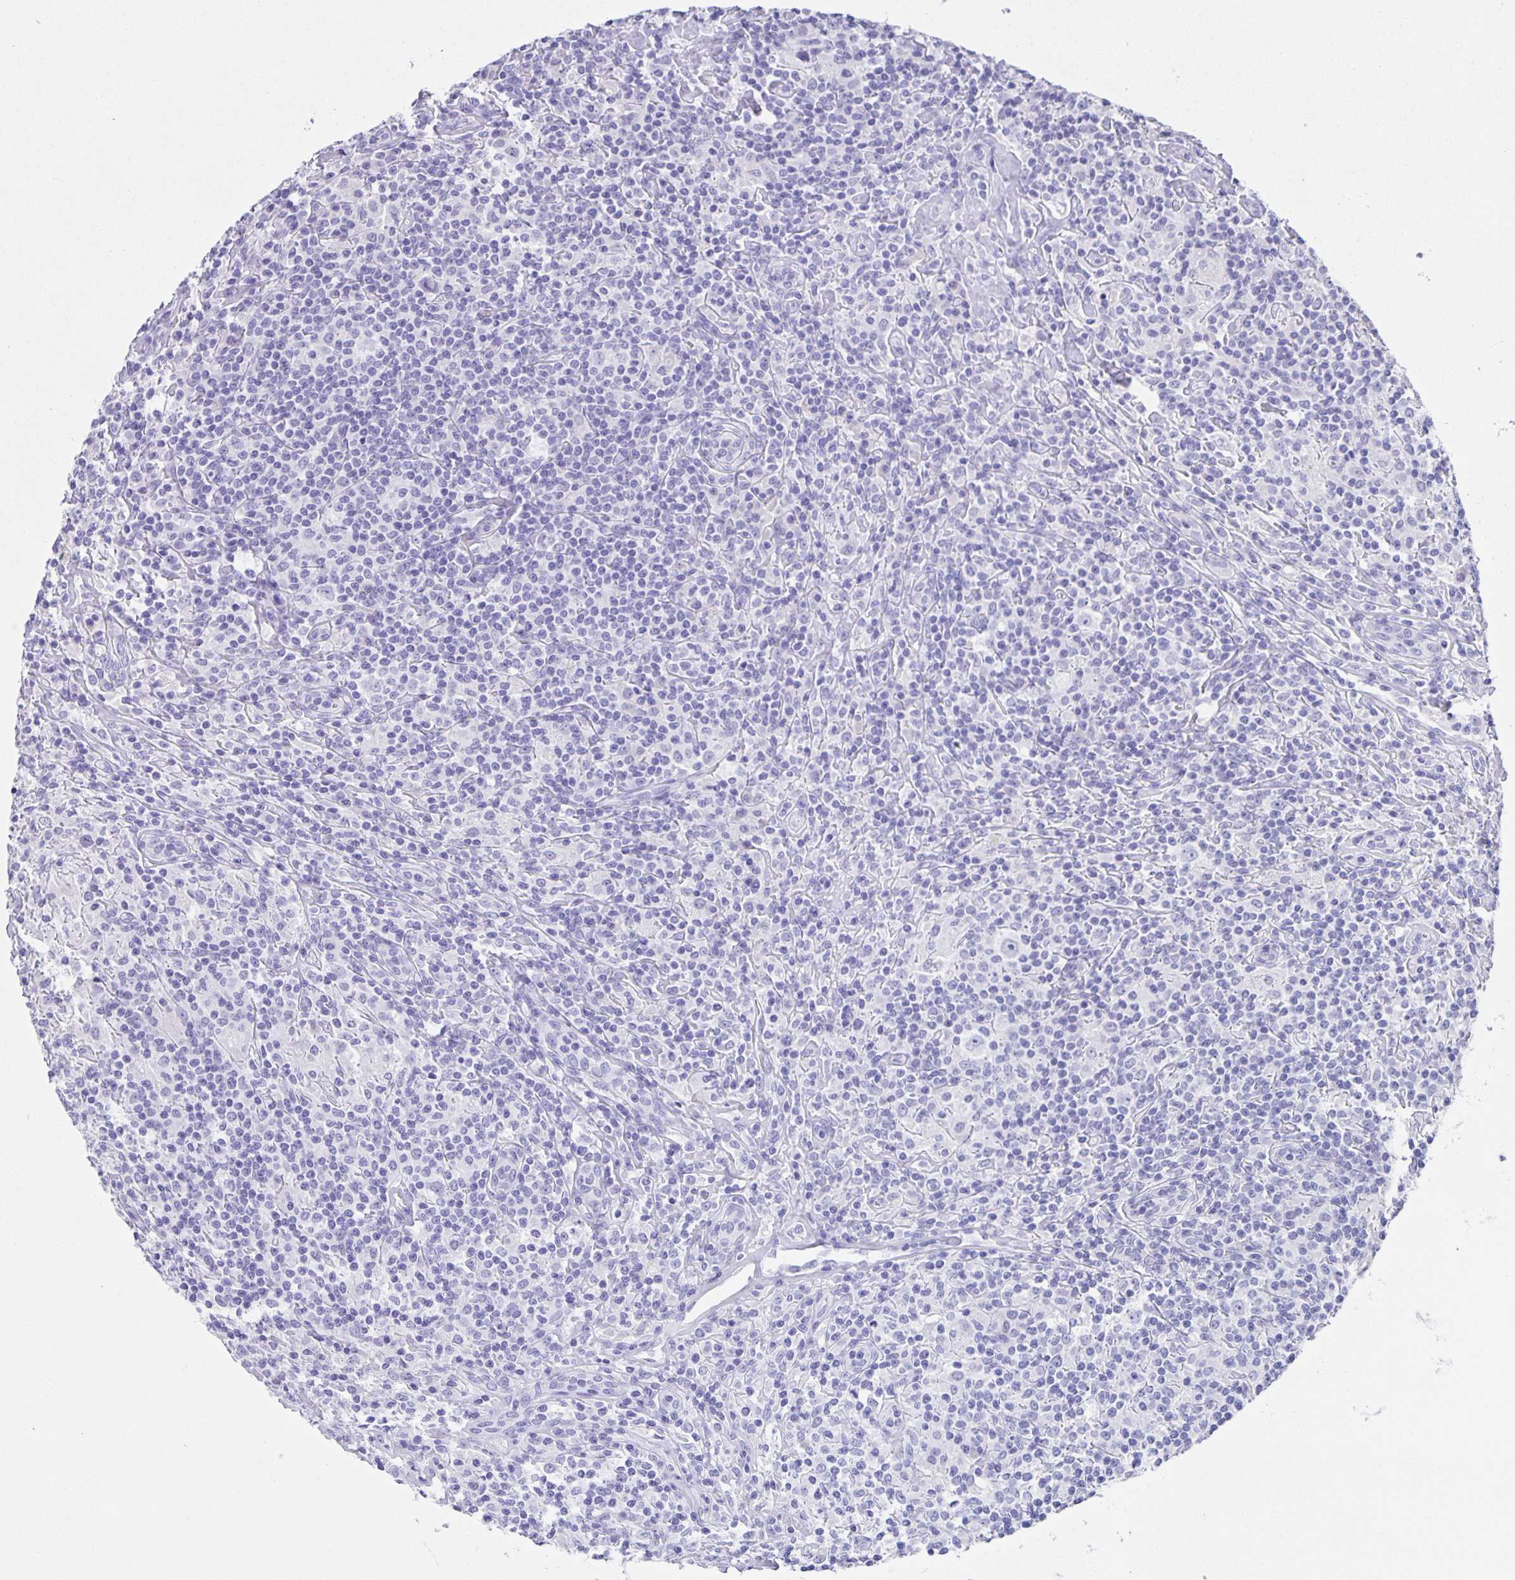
{"staining": {"intensity": "negative", "quantity": "none", "location": "none"}, "tissue": "lymphoma", "cell_type": "Tumor cells", "image_type": "cancer", "snomed": [{"axis": "morphology", "description": "Hodgkin's disease, NOS"}, {"axis": "morphology", "description": "Hodgkin's lymphoma, nodular sclerosis"}, {"axis": "topography", "description": "Lymph node"}], "caption": "DAB (3,3'-diaminobenzidine) immunohistochemical staining of Hodgkin's lymphoma, nodular sclerosis demonstrates no significant positivity in tumor cells. (Brightfield microscopy of DAB IHC at high magnification).", "gene": "GUCA2A", "patient": {"sex": "female", "age": 10}}